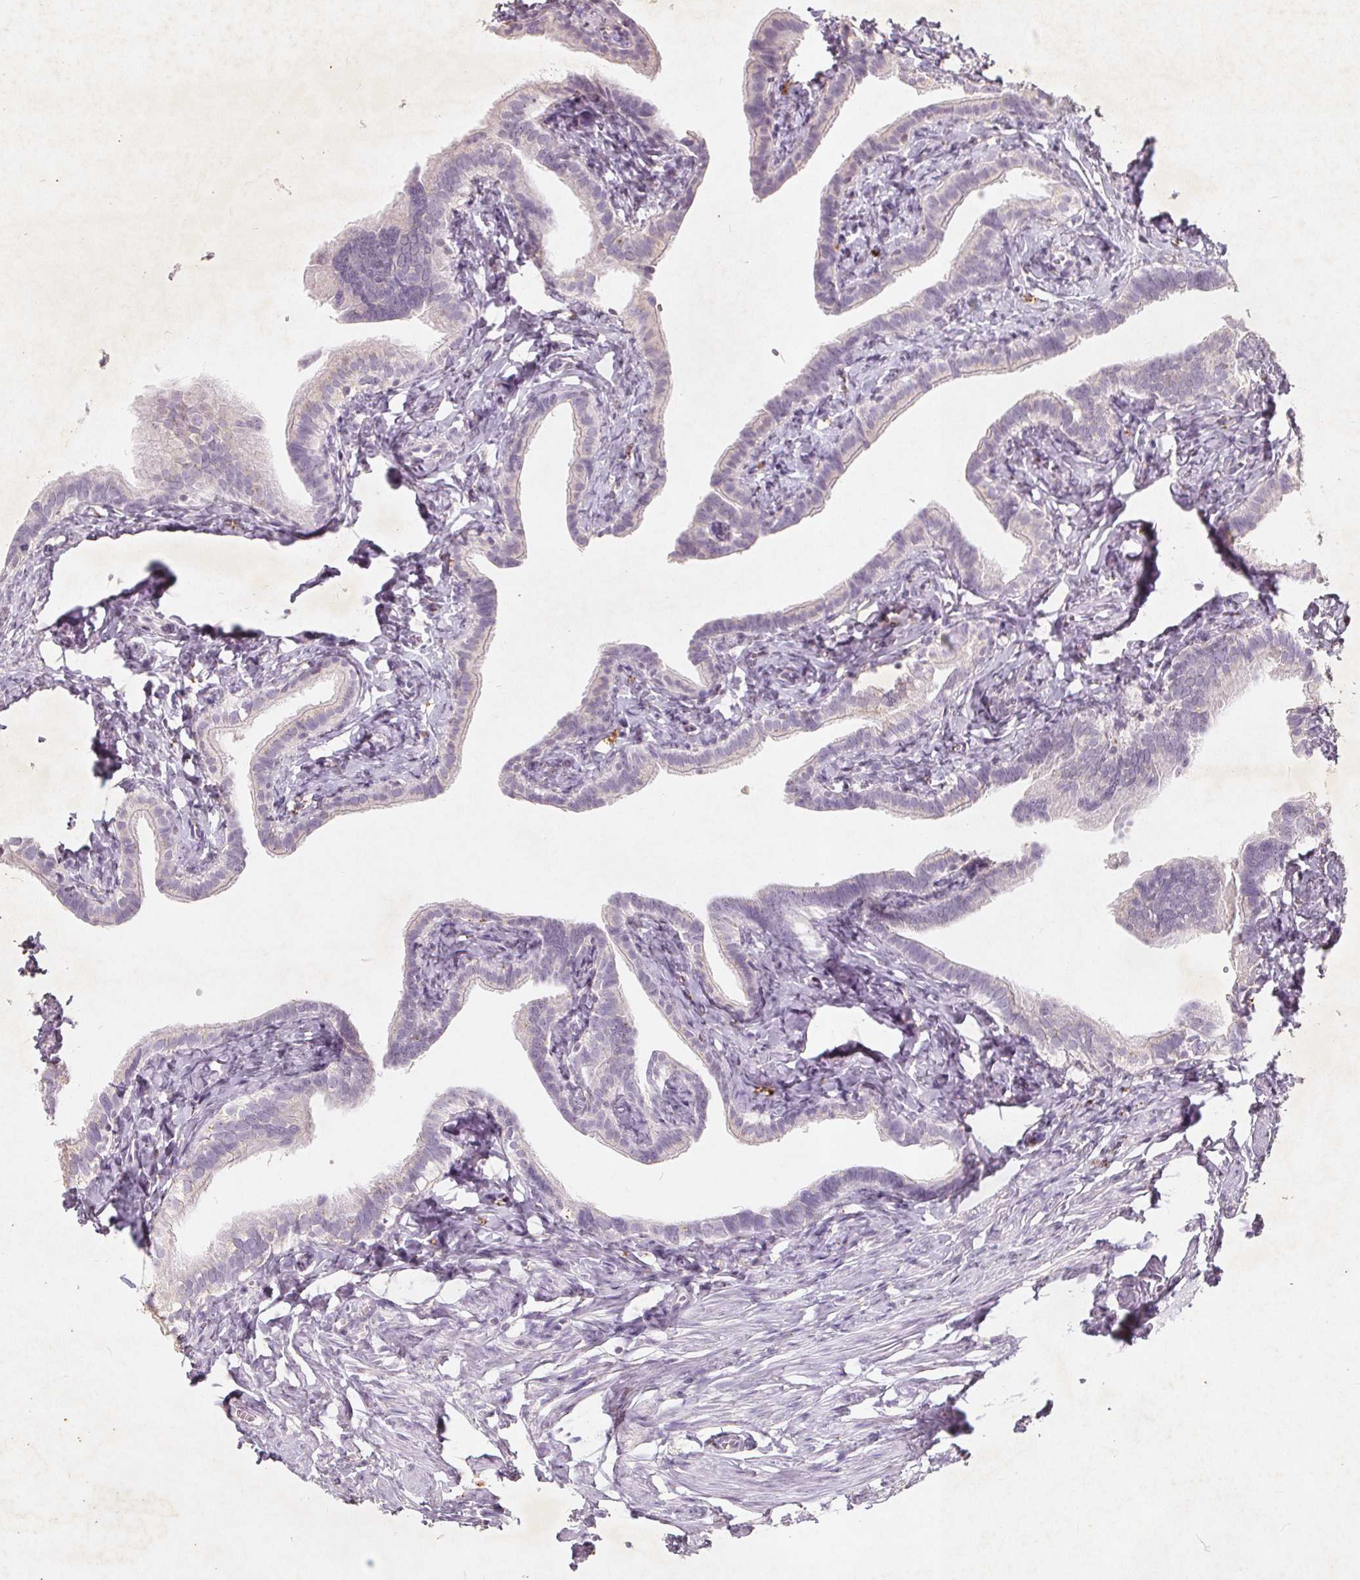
{"staining": {"intensity": "negative", "quantity": "none", "location": "none"}, "tissue": "fallopian tube", "cell_type": "Glandular cells", "image_type": "normal", "snomed": [{"axis": "morphology", "description": "Normal tissue, NOS"}, {"axis": "topography", "description": "Fallopian tube"}], "caption": "High power microscopy photomicrograph of an immunohistochemistry histopathology image of unremarkable fallopian tube, revealing no significant expression in glandular cells. The staining was performed using DAB (3,3'-diaminobenzidine) to visualize the protein expression in brown, while the nuclei were stained in blue with hematoxylin (Magnification: 20x).", "gene": "C19orf84", "patient": {"sex": "female", "age": 41}}